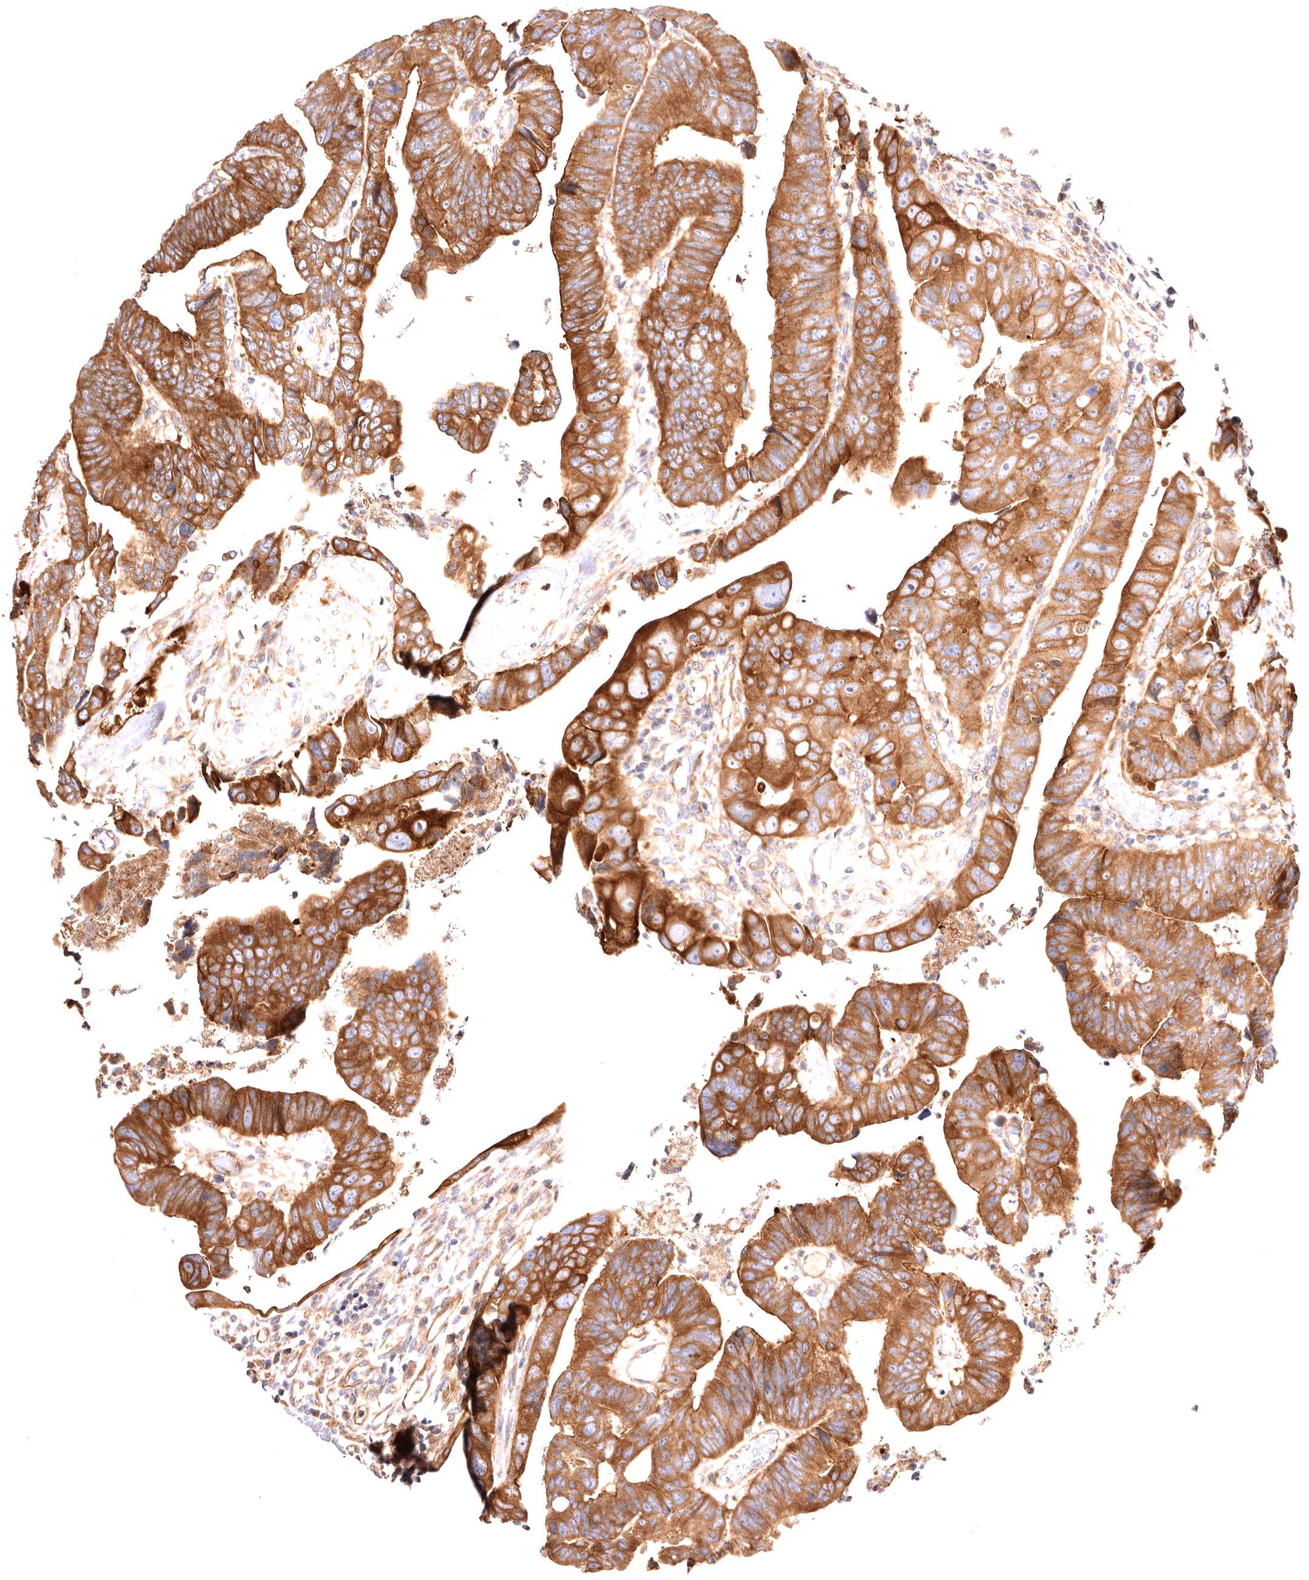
{"staining": {"intensity": "strong", "quantity": ">75%", "location": "cytoplasmic/membranous"}, "tissue": "colorectal cancer", "cell_type": "Tumor cells", "image_type": "cancer", "snomed": [{"axis": "morphology", "description": "Adenocarcinoma, NOS"}, {"axis": "topography", "description": "Rectum"}], "caption": "This histopathology image displays immunohistochemistry staining of adenocarcinoma (colorectal), with high strong cytoplasmic/membranous staining in approximately >75% of tumor cells.", "gene": "VPS45", "patient": {"sex": "female", "age": 65}}